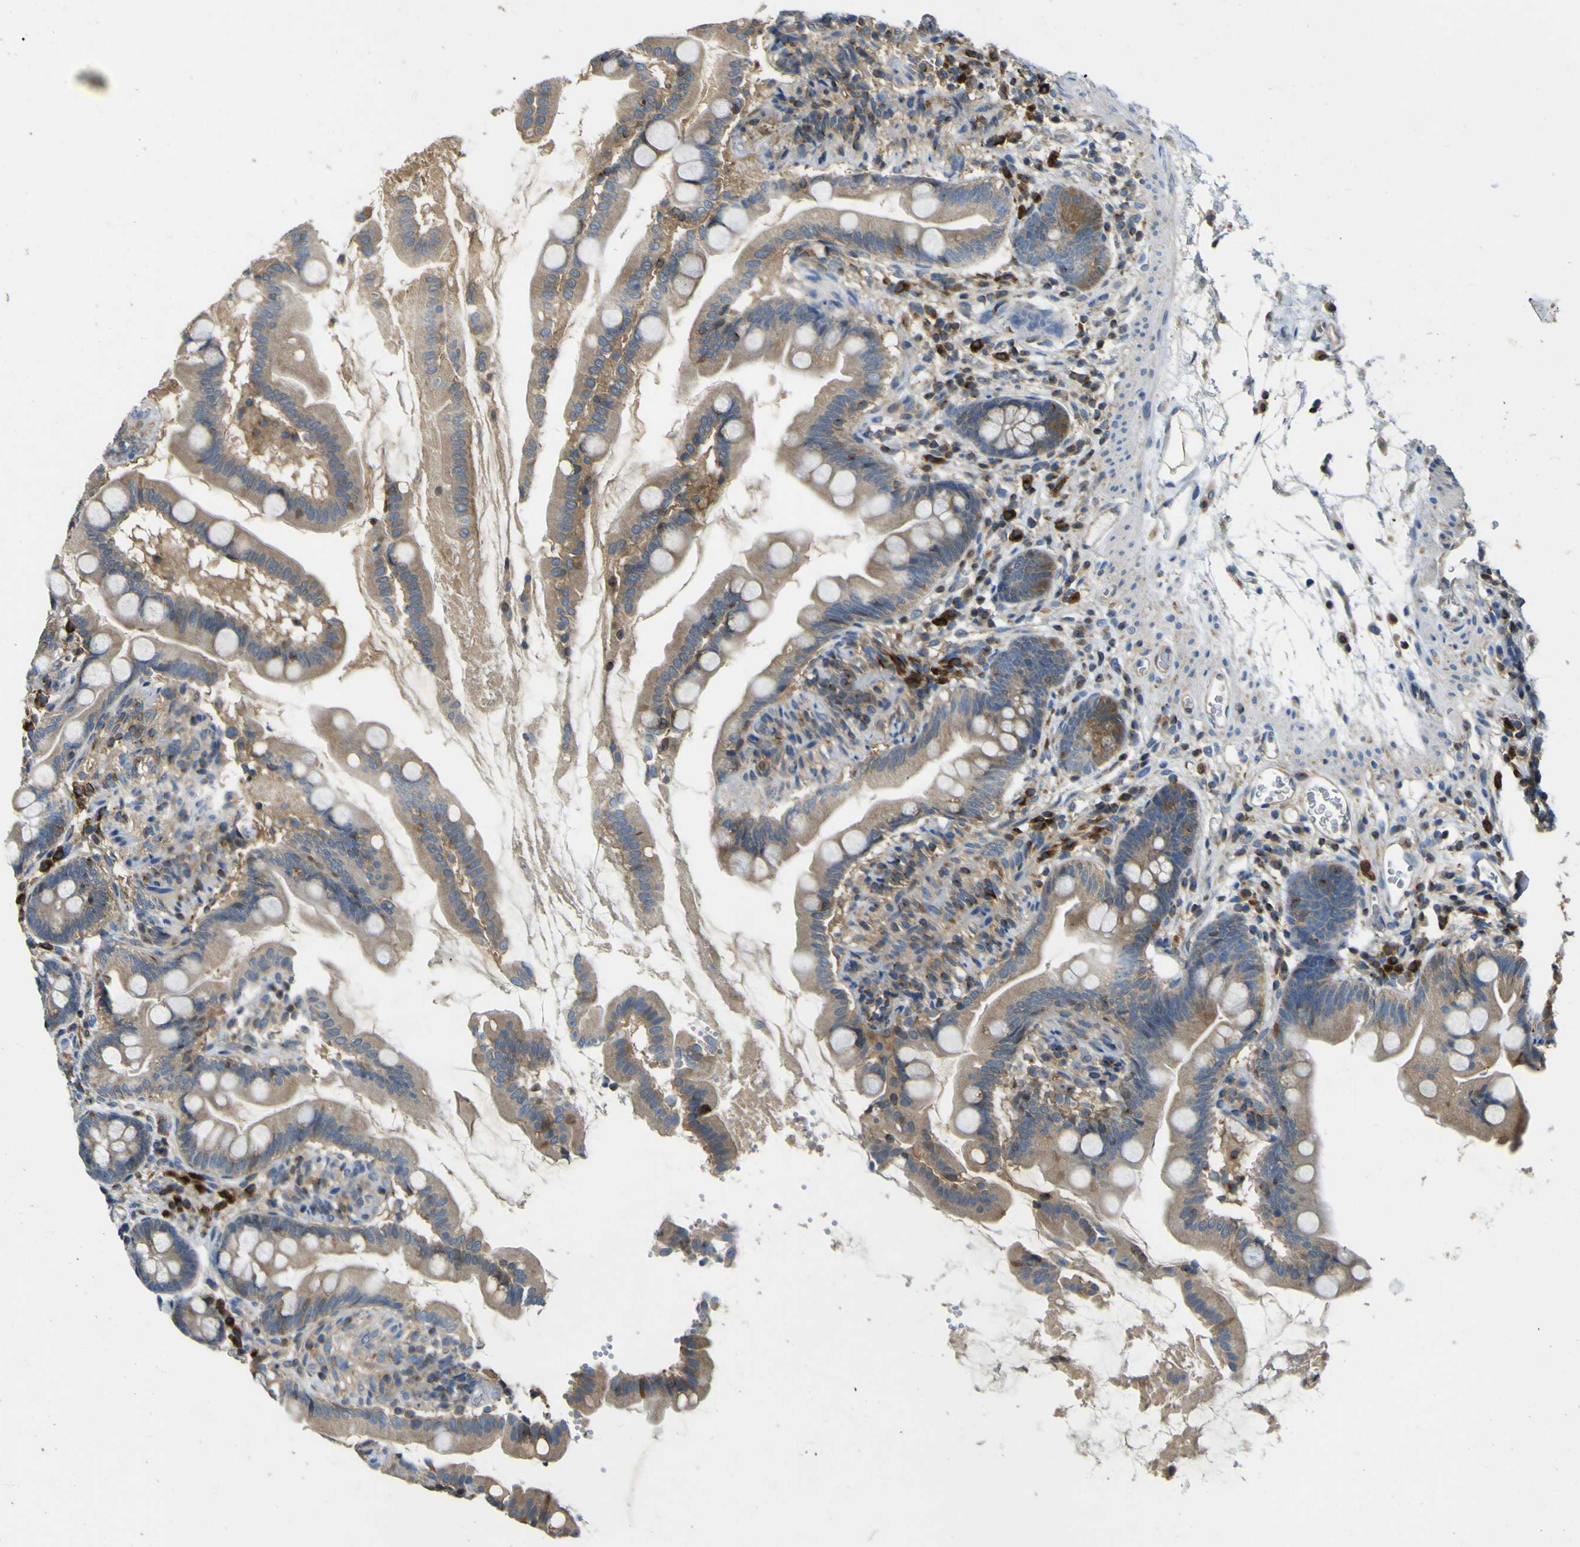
{"staining": {"intensity": "moderate", "quantity": ">75%", "location": "cytoplasmic/membranous"}, "tissue": "small intestine", "cell_type": "Glandular cells", "image_type": "normal", "snomed": [{"axis": "morphology", "description": "Normal tissue, NOS"}, {"axis": "topography", "description": "Small intestine"}], "caption": "Glandular cells reveal medium levels of moderate cytoplasmic/membranous staining in about >75% of cells in benign small intestine.", "gene": "EML2", "patient": {"sex": "female", "age": 56}}